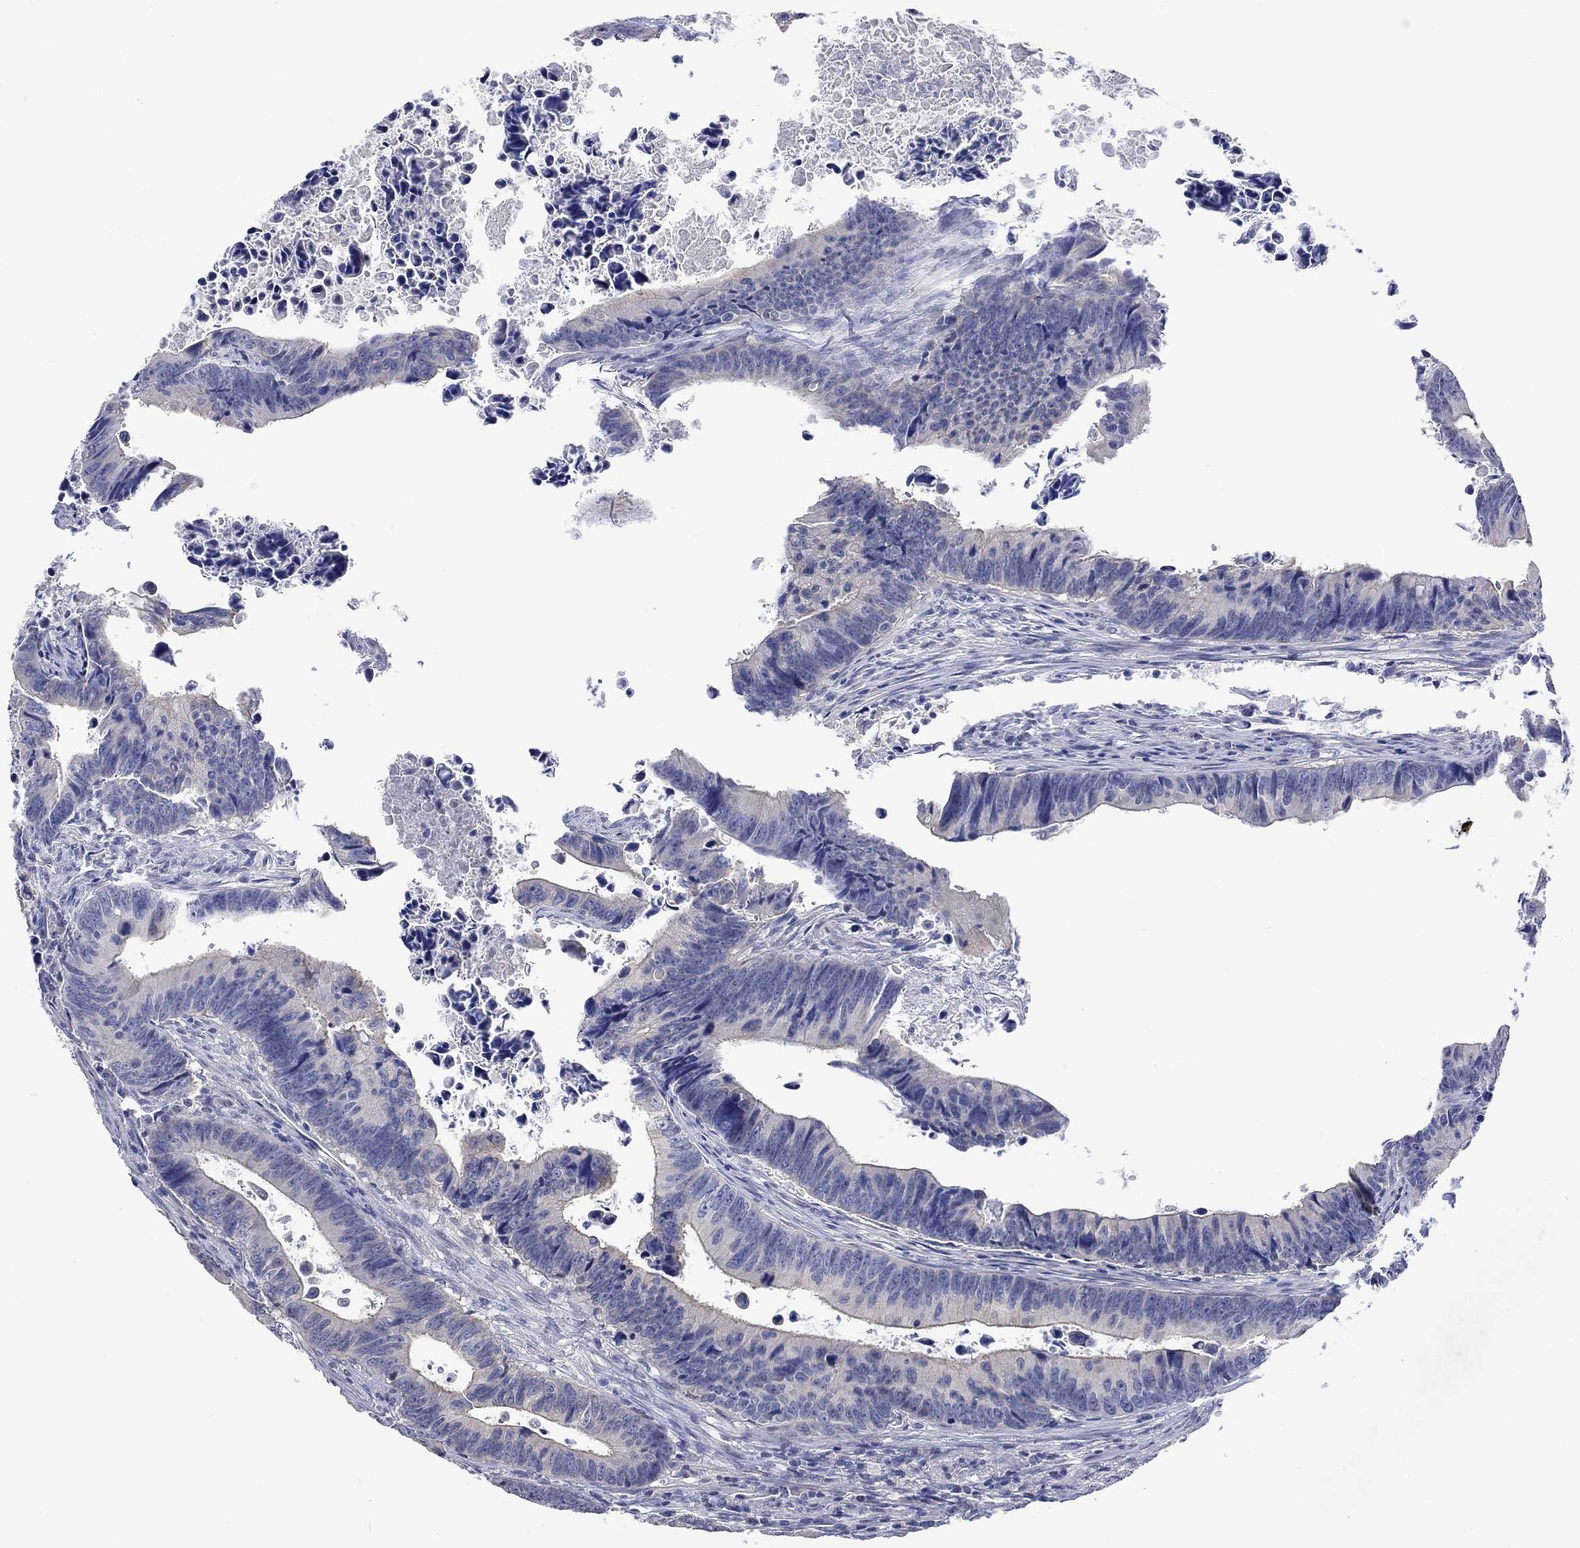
{"staining": {"intensity": "weak", "quantity": "<25%", "location": "cytoplasmic/membranous"}, "tissue": "colorectal cancer", "cell_type": "Tumor cells", "image_type": "cancer", "snomed": [{"axis": "morphology", "description": "Adenocarcinoma, NOS"}, {"axis": "topography", "description": "Colon"}], "caption": "Human colorectal cancer stained for a protein using IHC displays no positivity in tumor cells.", "gene": "AGRP", "patient": {"sex": "female", "age": 87}}